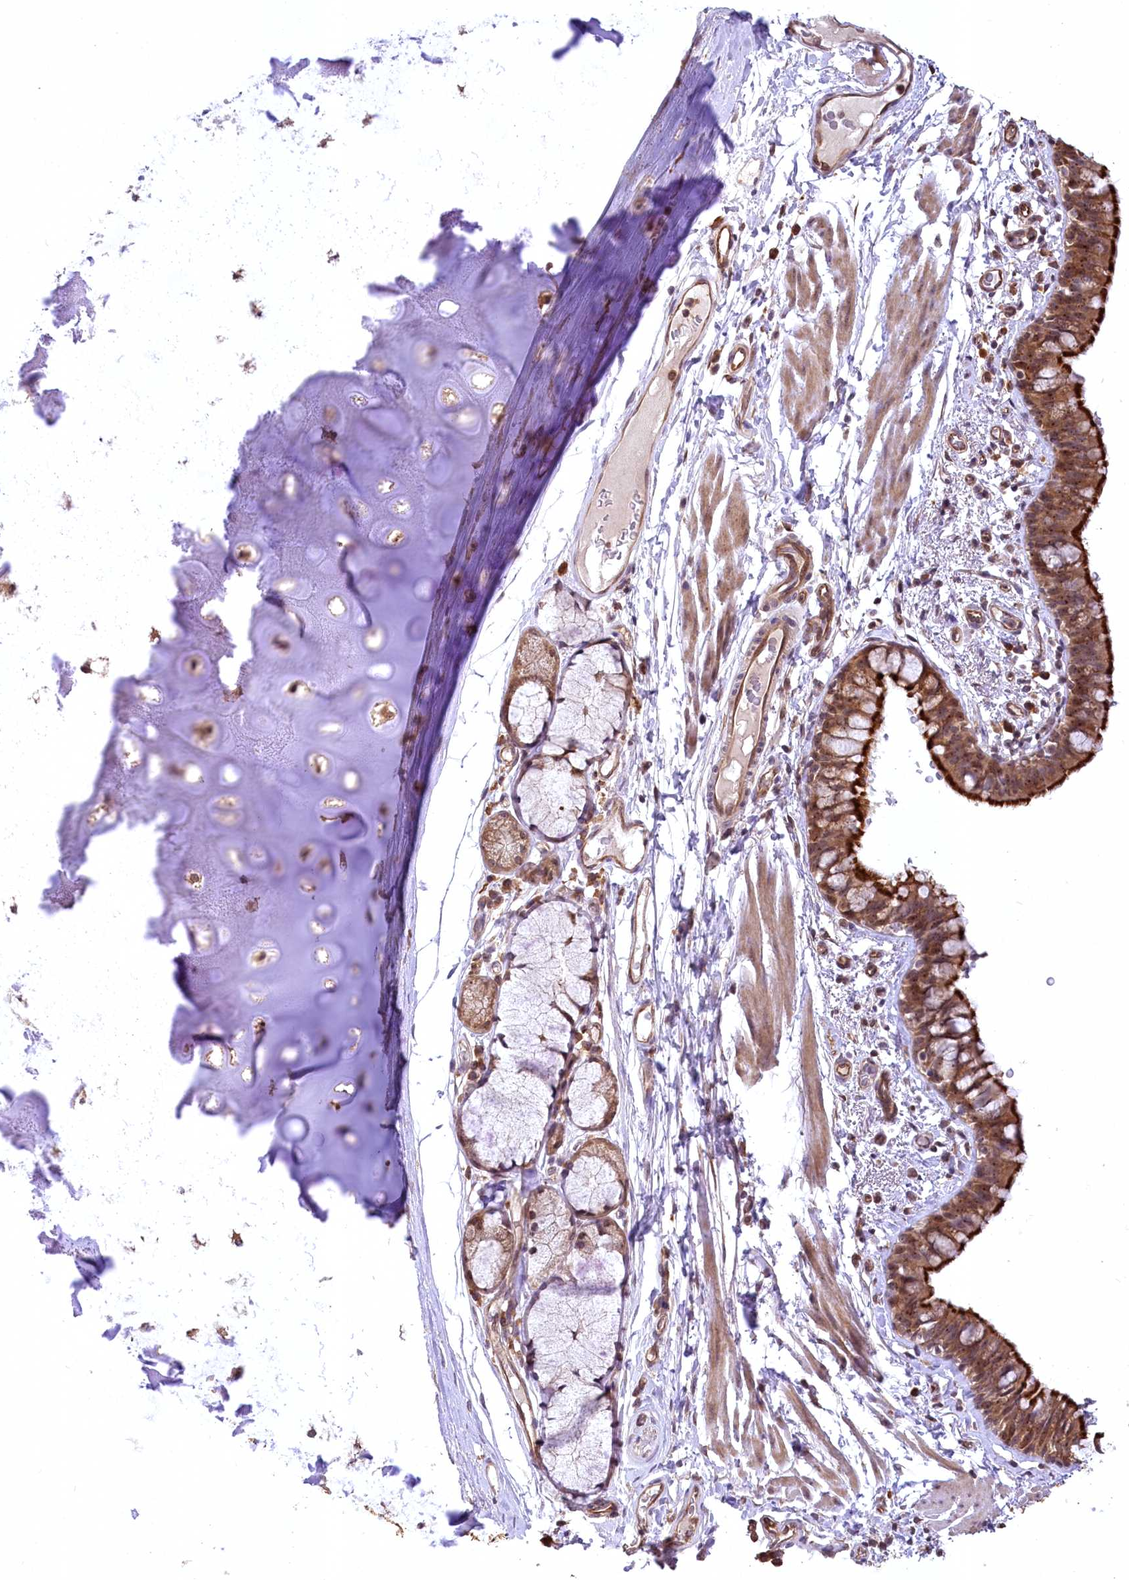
{"staining": {"intensity": "strong", "quantity": ">75%", "location": "cytoplasmic/membranous,nuclear"}, "tissue": "bronchus", "cell_type": "Respiratory epithelial cells", "image_type": "normal", "snomed": [{"axis": "morphology", "description": "Normal tissue, NOS"}, {"axis": "topography", "description": "Cartilage tissue"}, {"axis": "topography", "description": "Bronchus"}], "caption": "Immunohistochemical staining of normal human bronchus displays high levels of strong cytoplasmic/membranous,nuclear expression in approximately >75% of respiratory epithelial cells. (DAB (3,3'-diaminobenzidine) = brown stain, brightfield microscopy at high magnification).", "gene": "SERGEF", "patient": {"sex": "female", "age": 36}}